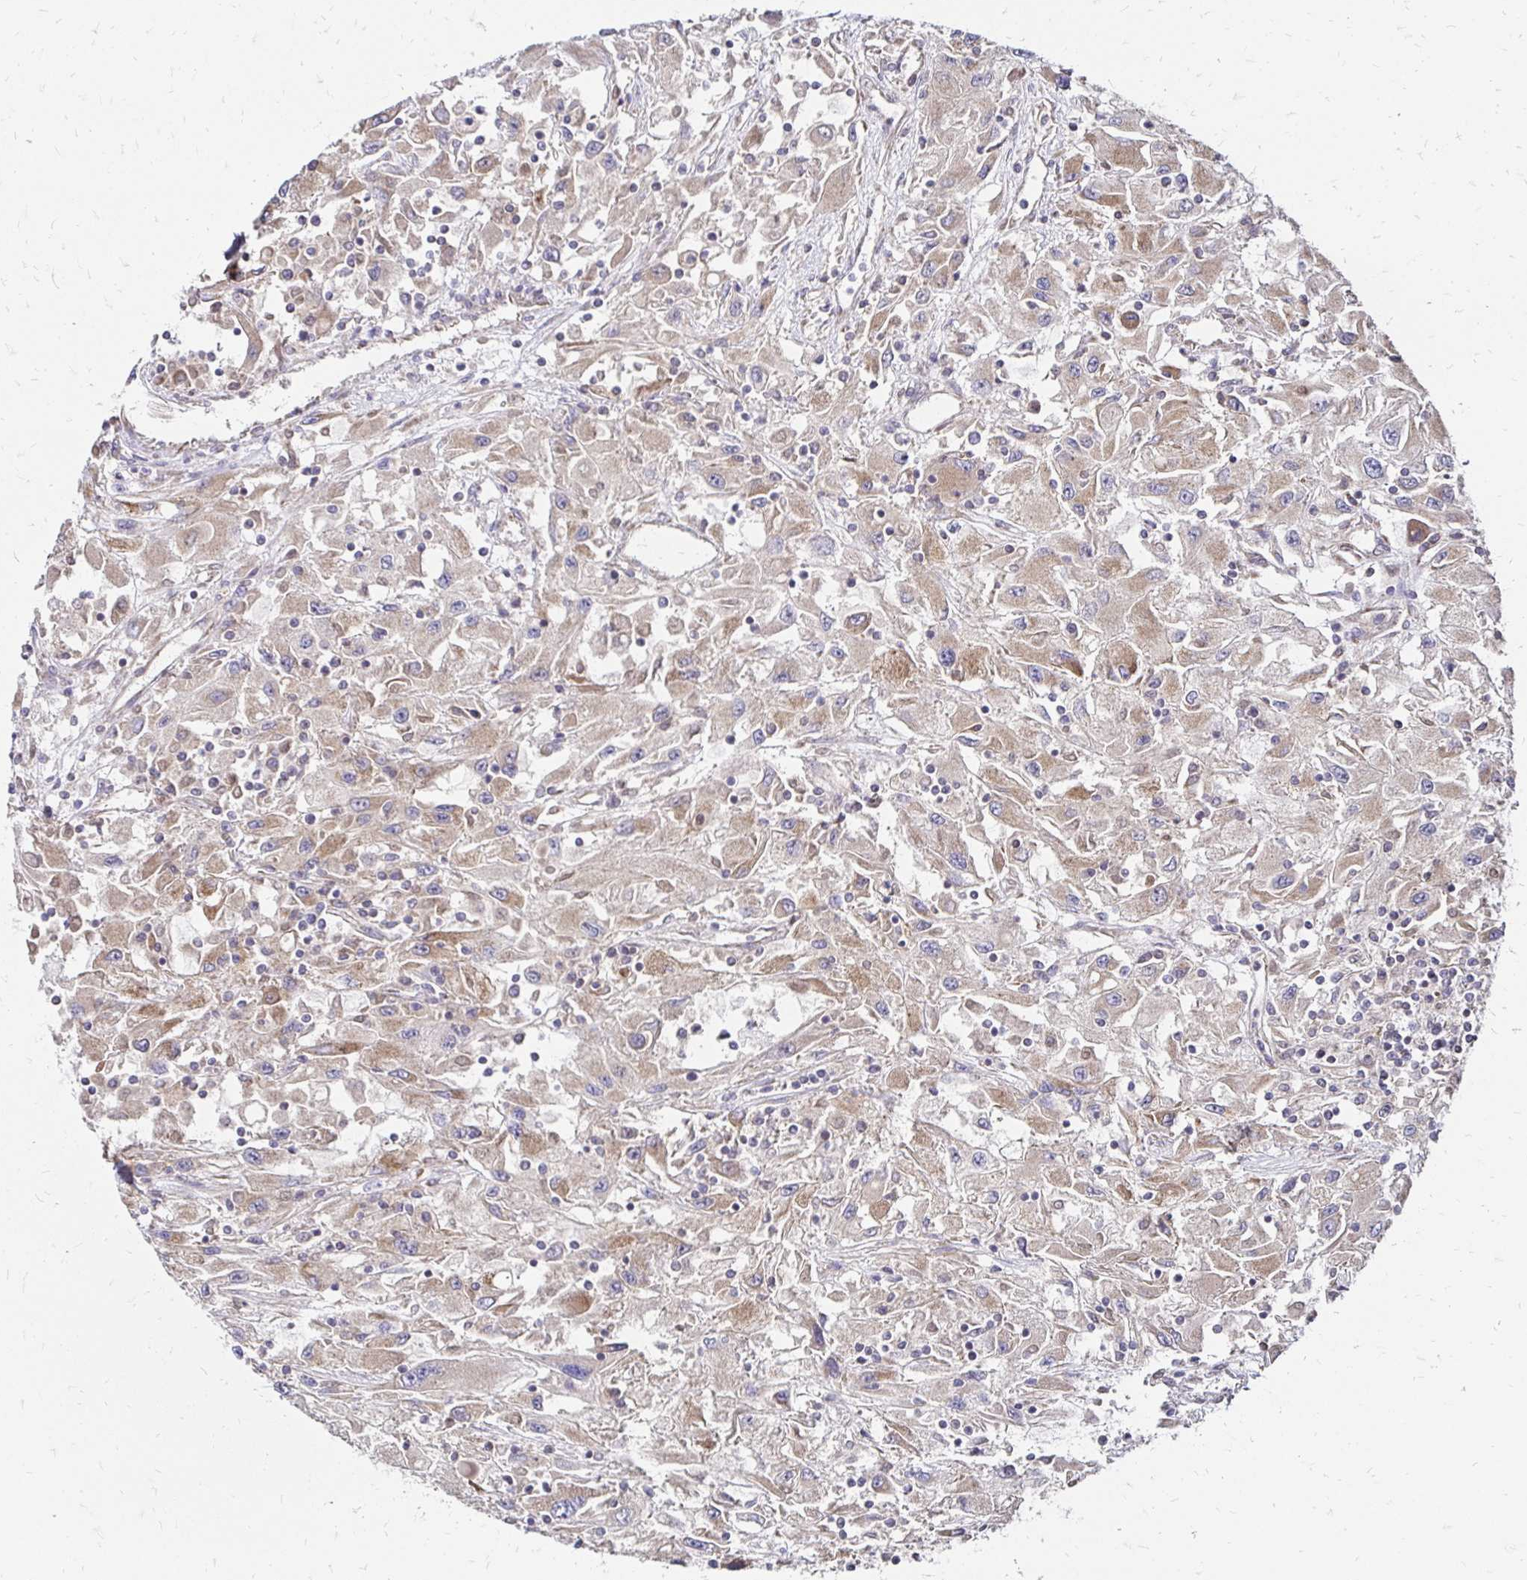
{"staining": {"intensity": "moderate", "quantity": "25%-75%", "location": "cytoplasmic/membranous"}, "tissue": "renal cancer", "cell_type": "Tumor cells", "image_type": "cancer", "snomed": [{"axis": "morphology", "description": "Adenocarcinoma, NOS"}, {"axis": "topography", "description": "Kidney"}], "caption": "Renal cancer stained for a protein (brown) reveals moderate cytoplasmic/membranous positive positivity in about 25%-75% of tumor cells.", "gene": "ZW10", "patient": {"sex": "female", "age": 67}}